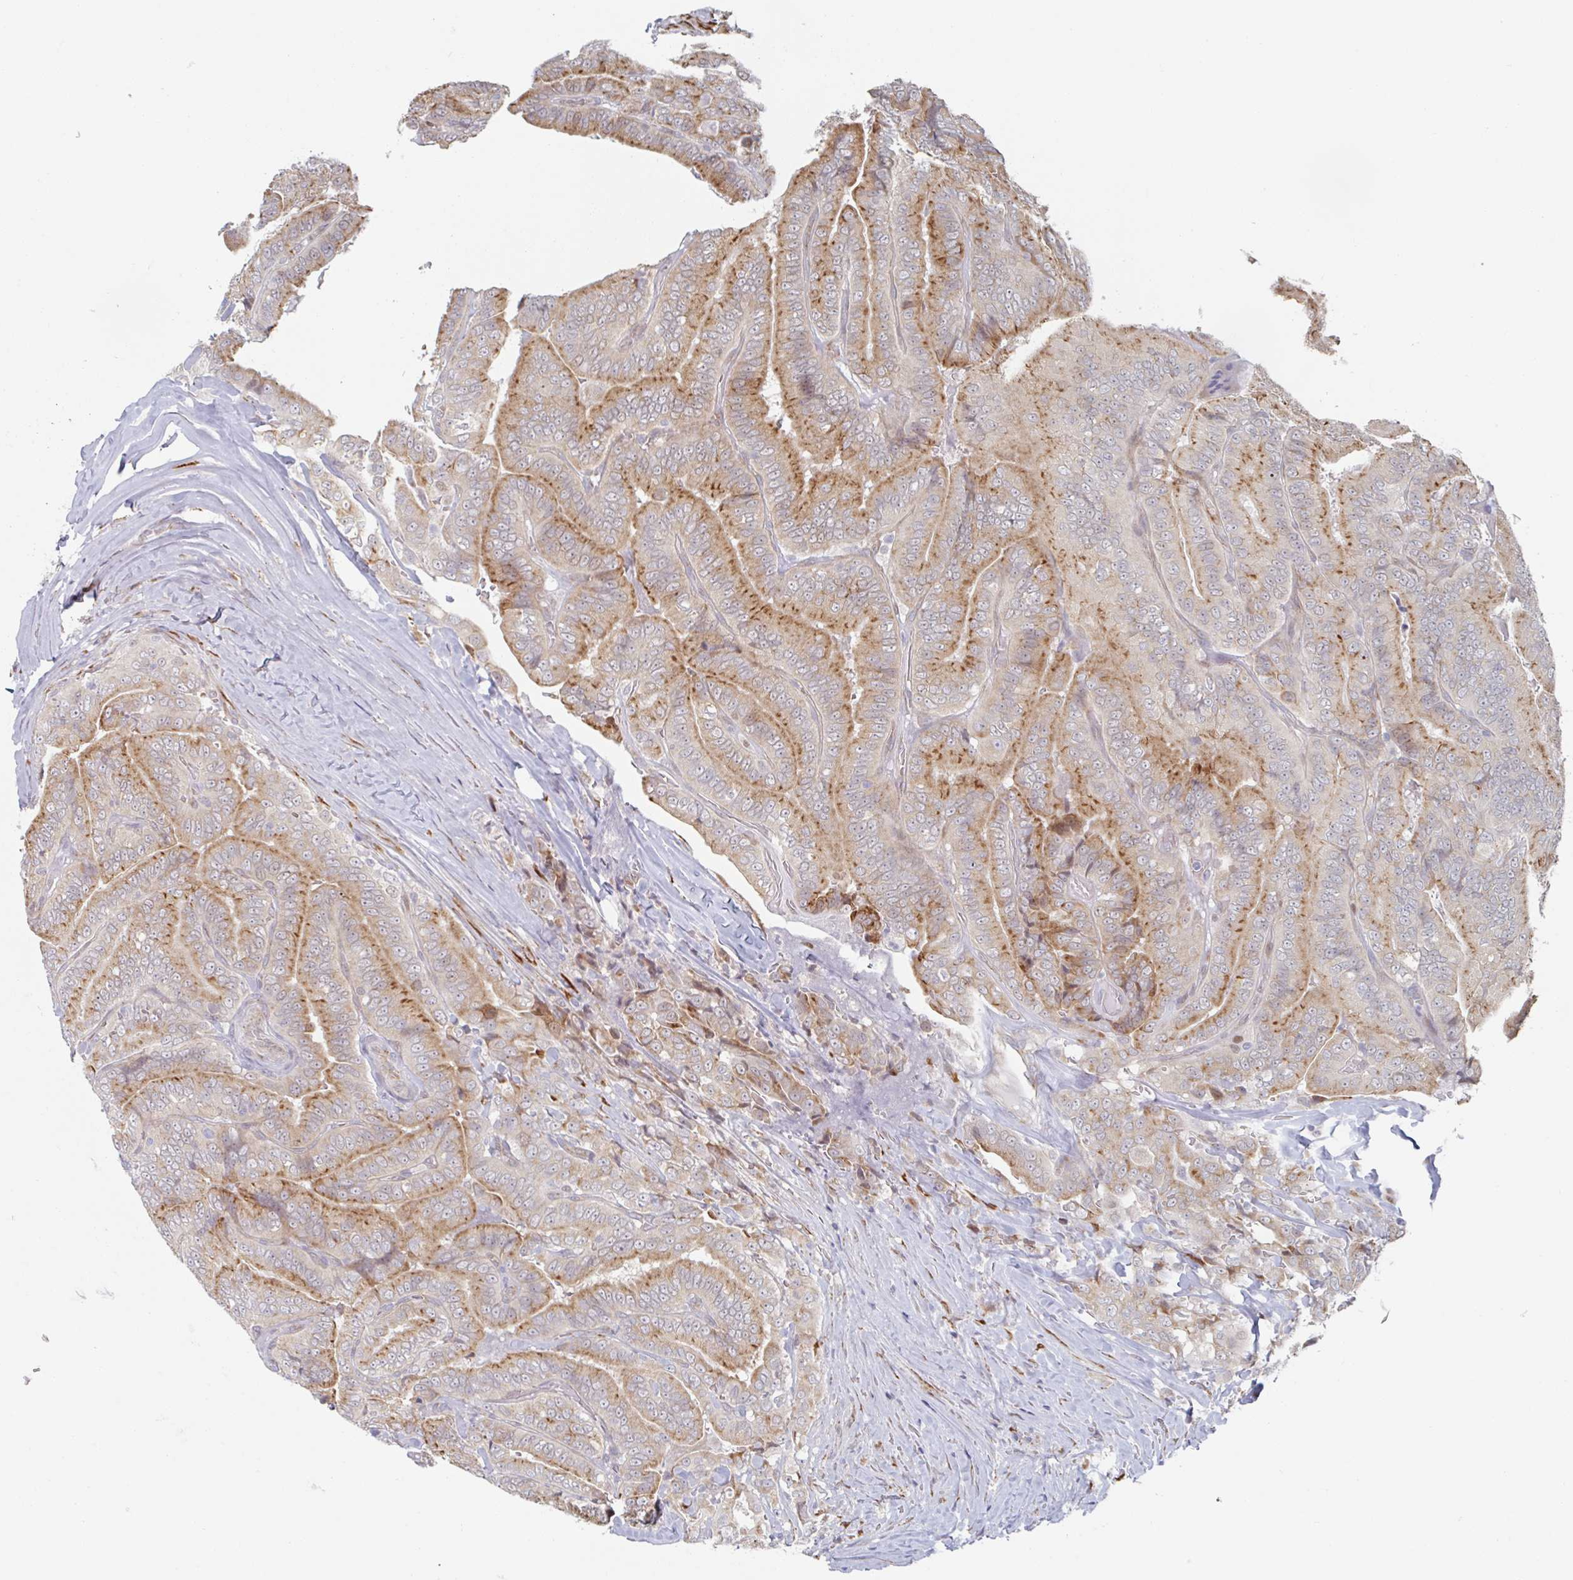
{"staining": {"intensity": "moderate", "quantity": ">75%", "location": "cytoplasmic/membranous"}, "tissue": "thyroid cancer", "cell_type": "Tumor cells", "image_type": "cancer", "snomed": [{"axis": "morphology", "description": "Papillary adenocarcinoma, NOS"}, {"axis": "topography", "description": "Thyroid gland"}], "caption": "Immunohistochemical staining of human thyroid cancer (papillary adenocarcinoma) shows medium levels of moderate cytoplasmic/membranous protein expression in approximately >75% of tumor cells.", "gene": "TRAPPC10", "patient": {"sex": "male", "age": 61}}